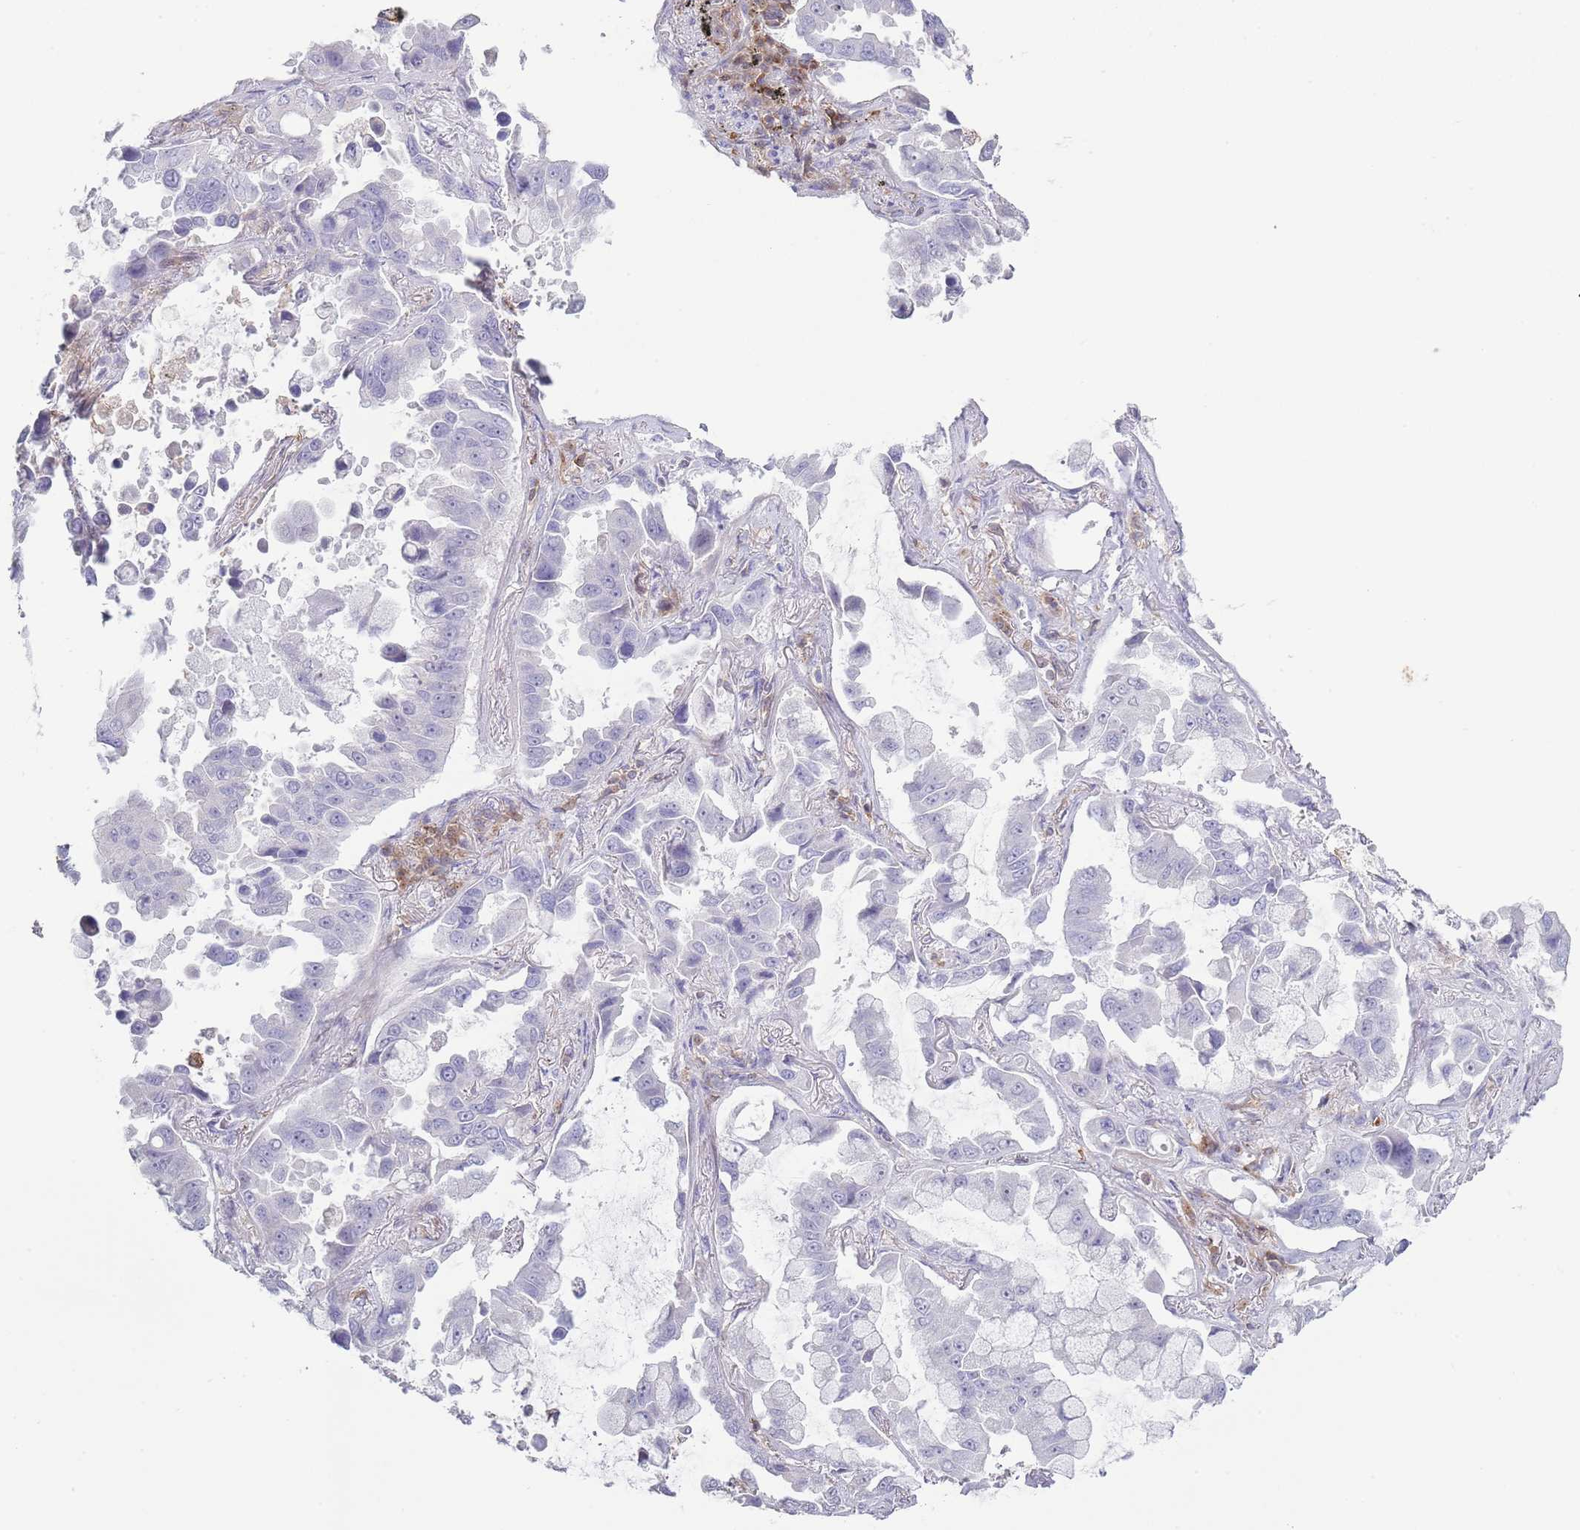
{"staining": {"intensity": "negative", "quantity": "none", "location": "none"}, "tissue": "lung cancer", "cell_type": "Tumor cells", "image_type": "cancer", "snomed": [{"axis": "morphology", "description": "Adenocarcinoma, NOS"}, {"axis": "topography", "description": "Lung"}], "caption": "This is a photomicrograph of immunohistochemistry staining of lung adenocarcinoma, which shows no expression in tumor cells.", "gene": "LPXN", "patient": {"sex": "male", "age": 64}}